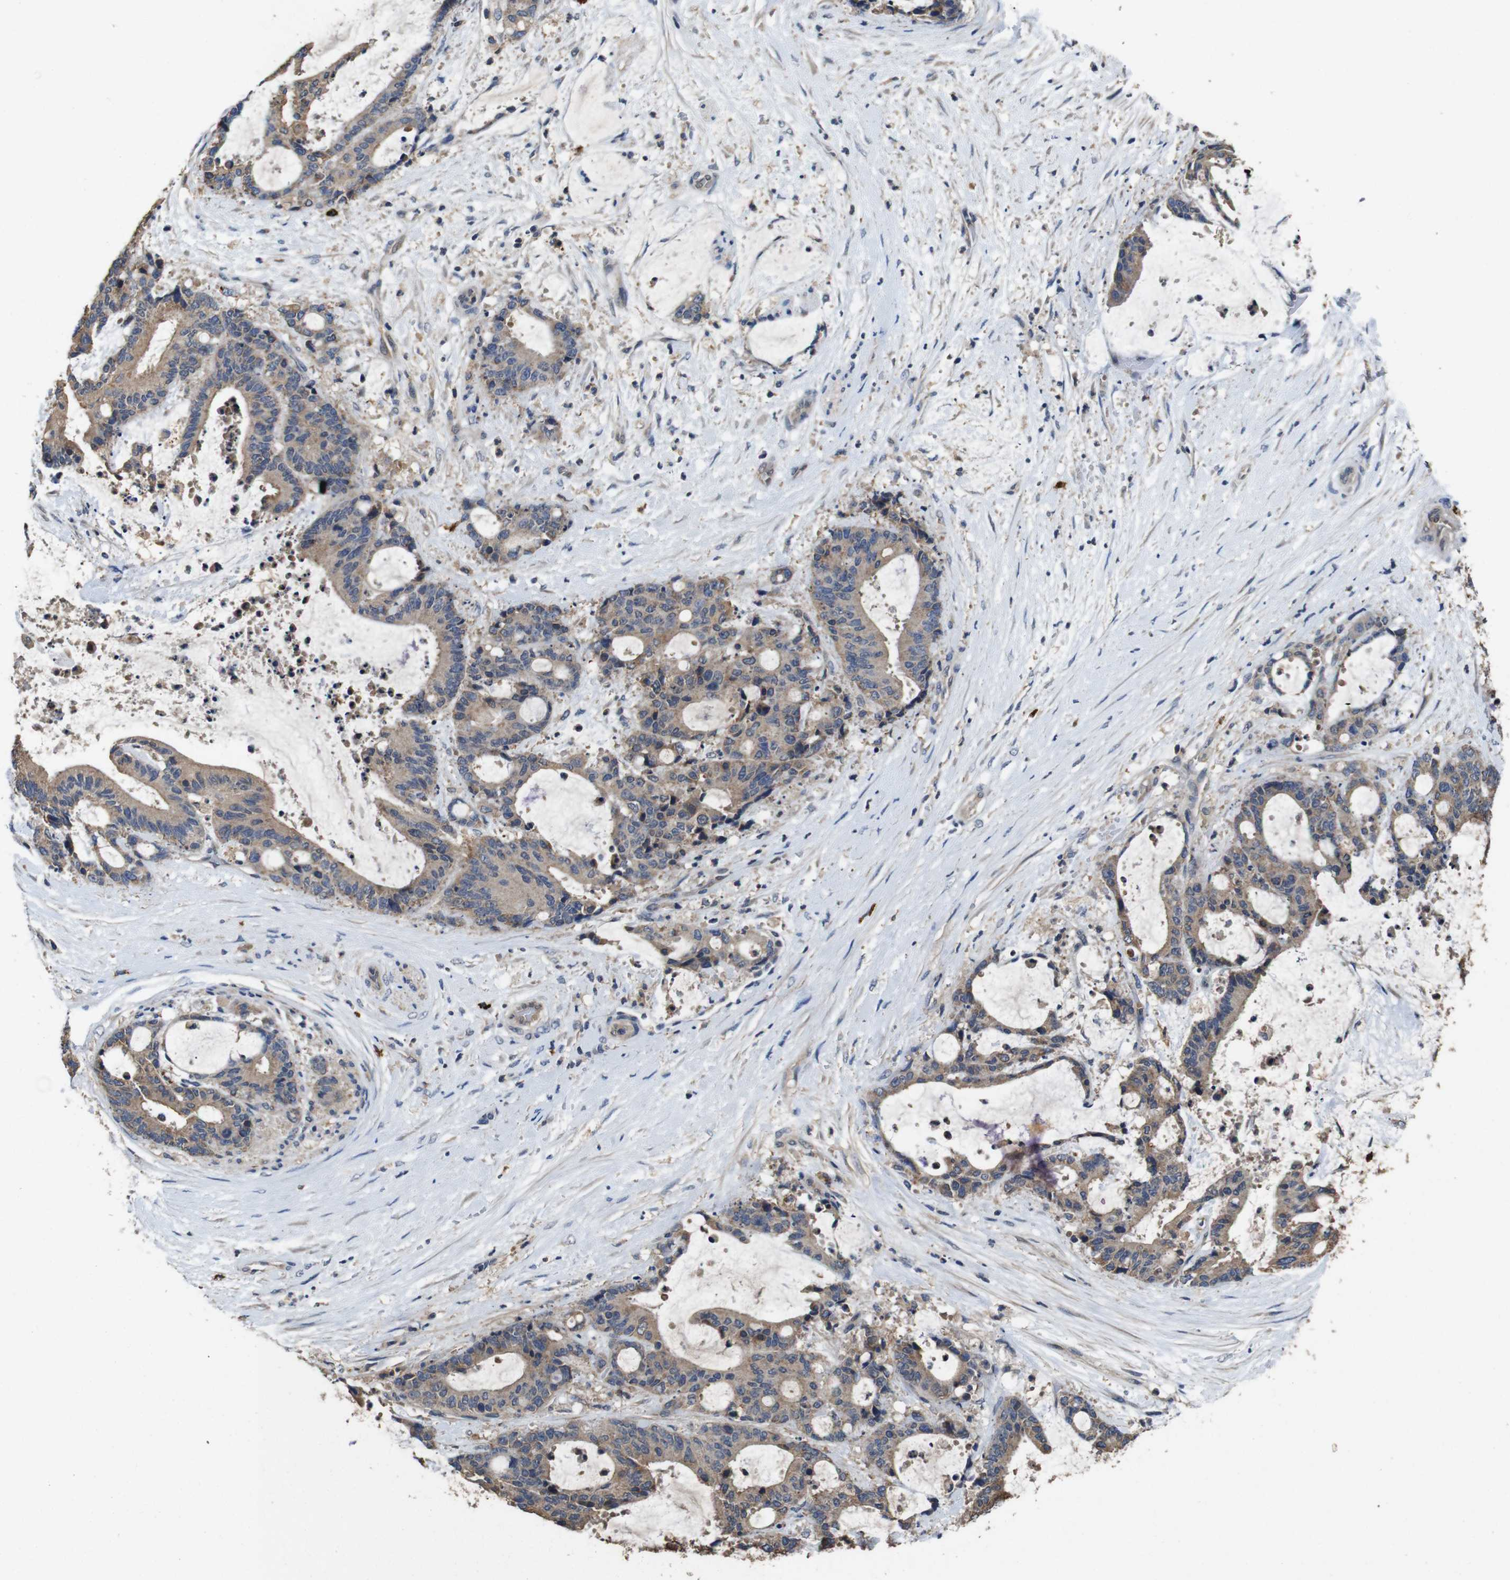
{"staining": {"intensity": "moderate", "quantity": ">75%", "location": "cytoplasmic/membranous"}, "tissue": "liver cancer", "cell_type": "Tumor cells", "image_type": "cancer", "snomed": [{"axis": "morphology", "description": "Normal tissue, NOS"}, {"axis": "morphology", "description": "Cholangiocarcinoma"}, {"axis": "topography", "description": "Liver"}, {"axis": "topography", "description": "Peripheral nerve tissue"}], "caption": "Protein staining demonstrates moderate cytoplasmic/membranous positivity in about >75% of tumor cells in cholangiocarcinoma (liver). (IHC, brightfield microscopy, high magnification).", "gene": "GLIPR1", "patient": {"sex": "female", "age": 73}}